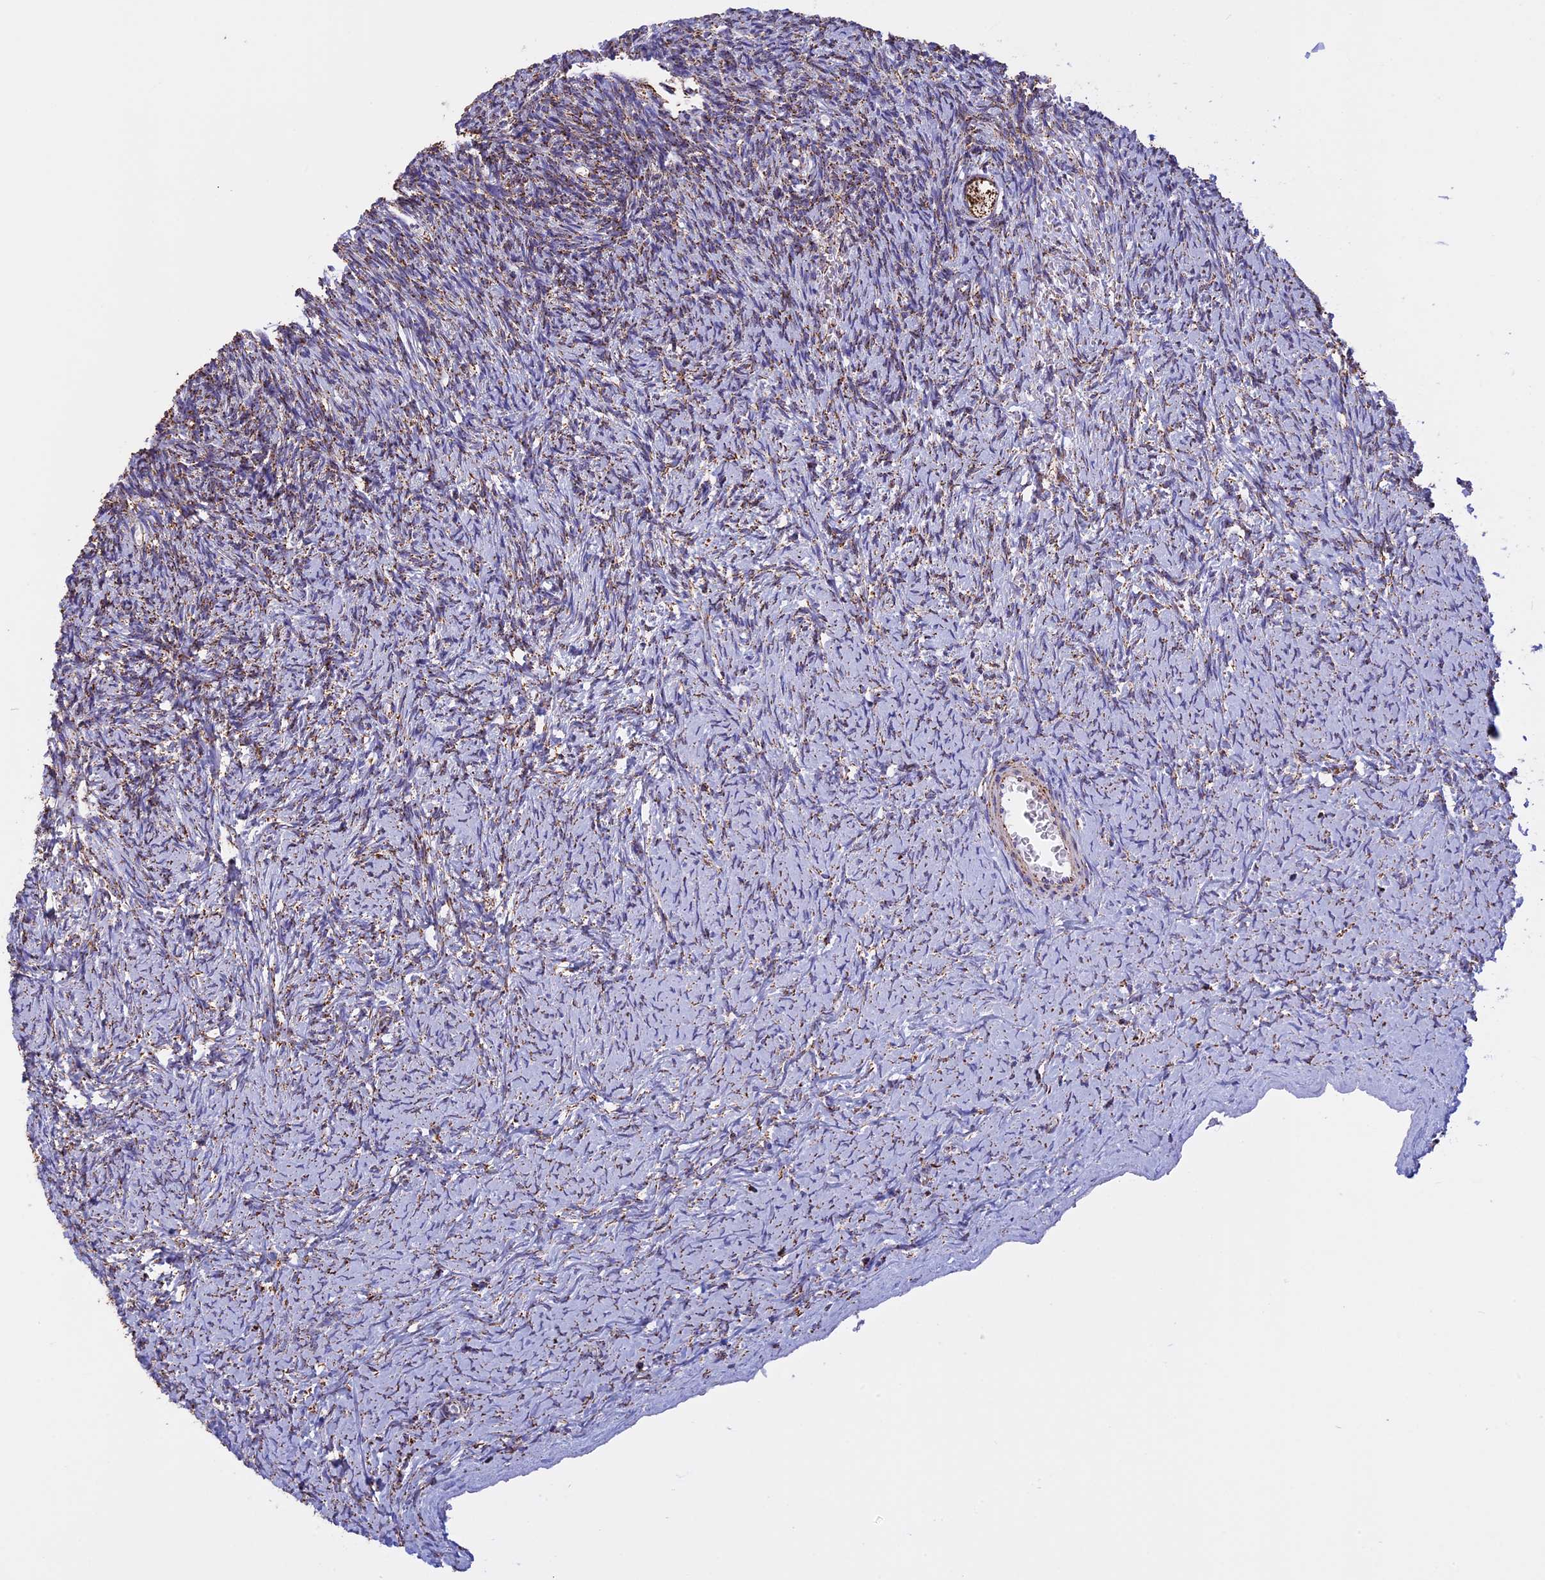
{"staining": {"intensity": "strong", "quantity": ">75%", "location": "cytoplasmic/membranous"}, "tissue": "ovary", "cell_type": "Follicle cells", "image_type": "normal", "snomed": [{"axis": "morphology", "description": "Normal tissue, NOS"}, {"axis": "topography", "description": "Ovary"}], "caption": "Protein expression analysis of normal ovary reveals strong cytoplasmic/membranous expression in about >75% of follicle cells.", "gene": "KCNG1", "patient": {"sex": "female", "age": 39}}